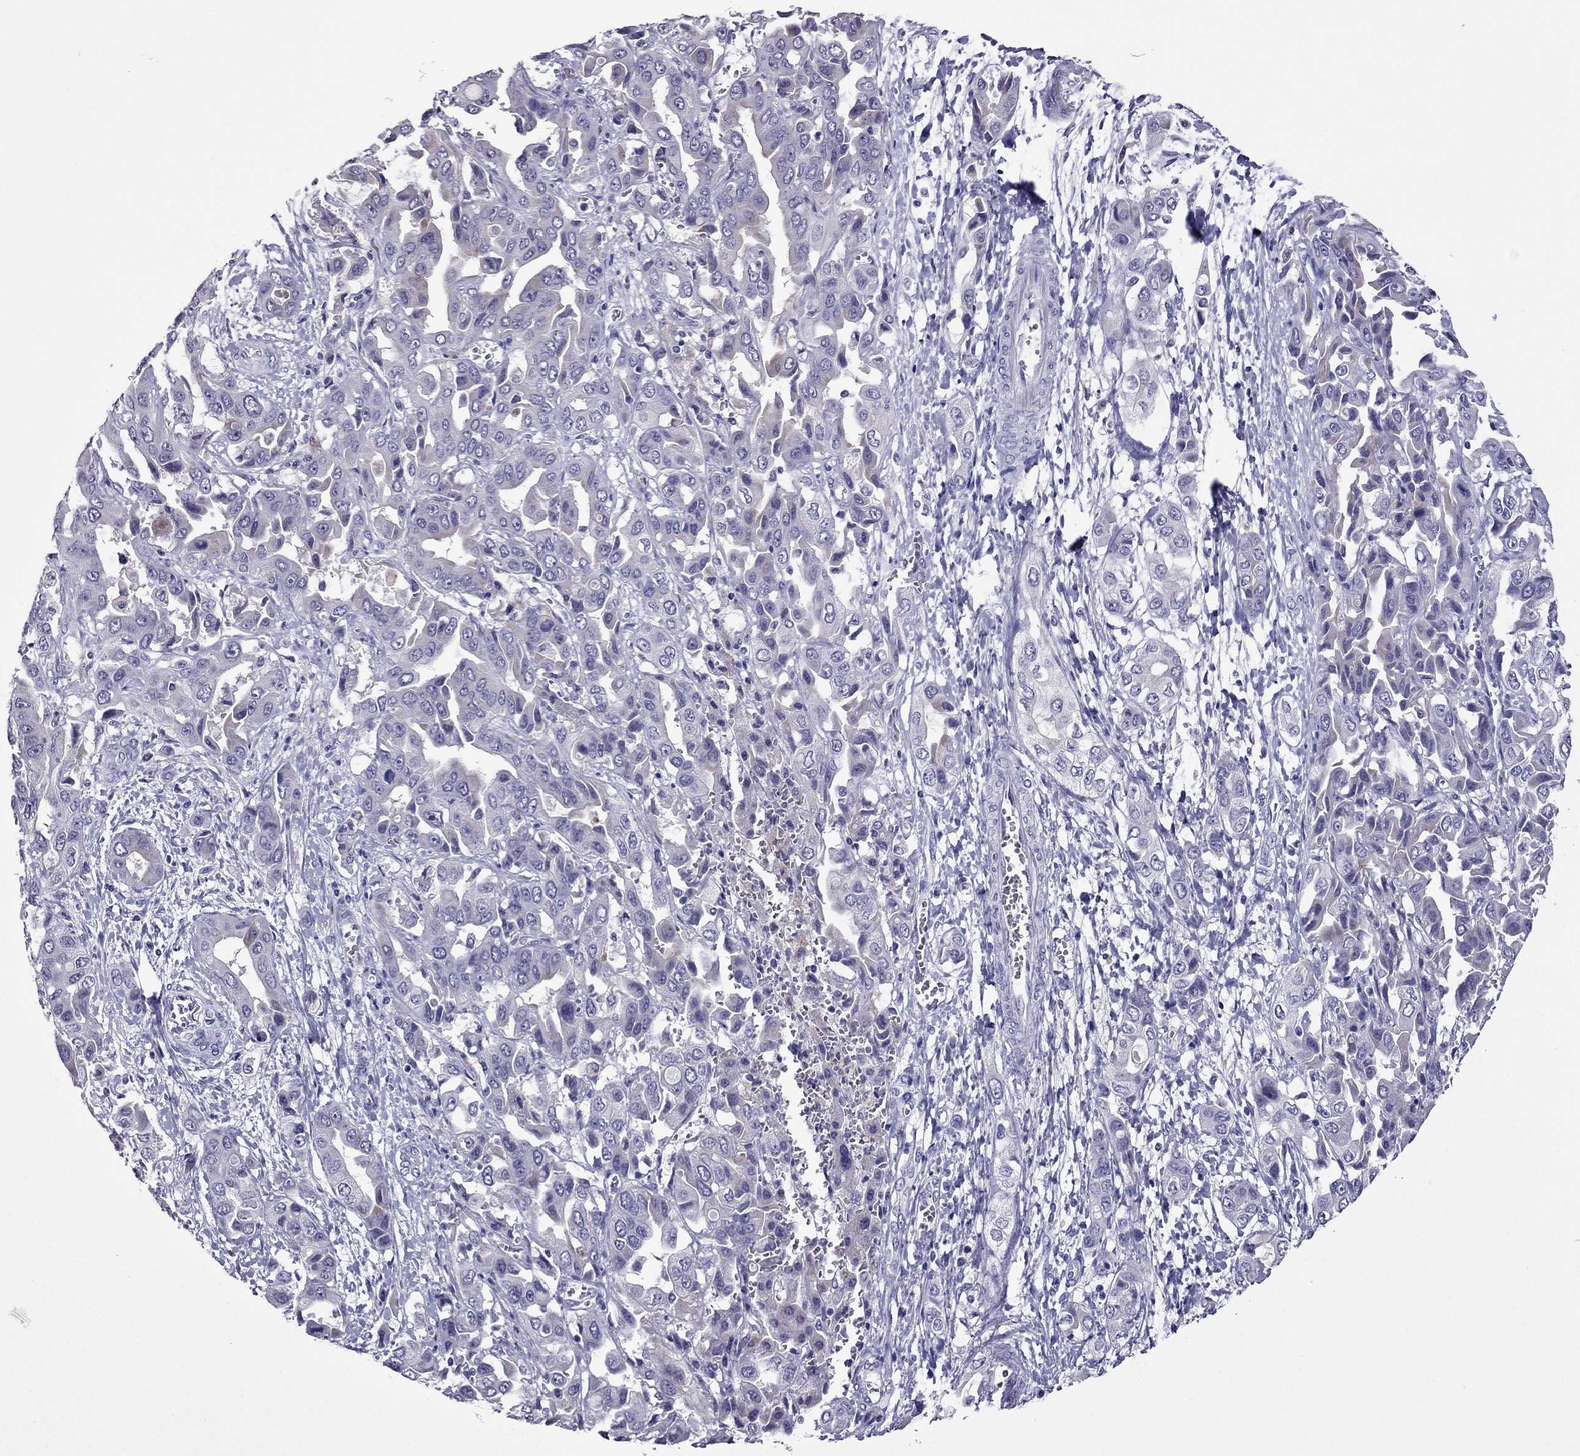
{"staining": {"intensity": "negative", "quantity": "none", "location": "none"}, "tissue": "liver cancer", "cell_type": "Tumor cells", "image_type": "cancer", "snomed": [{"axis": "morphology", "description": "Cholangiocarcinoma"}, {"axis": "topography", "description": "Liver"}], "caption": "Micrograph shows no protein expression in tumor cells of liver cancer (cholangiocarcinoma) tissue. (Brightfield microscopy of DAB (3,3'-diaminobenzidine) immunohistochemistry at high magnification).", "gene": "SPTBN4", "patient": {"sex": "female", "age": 52}}